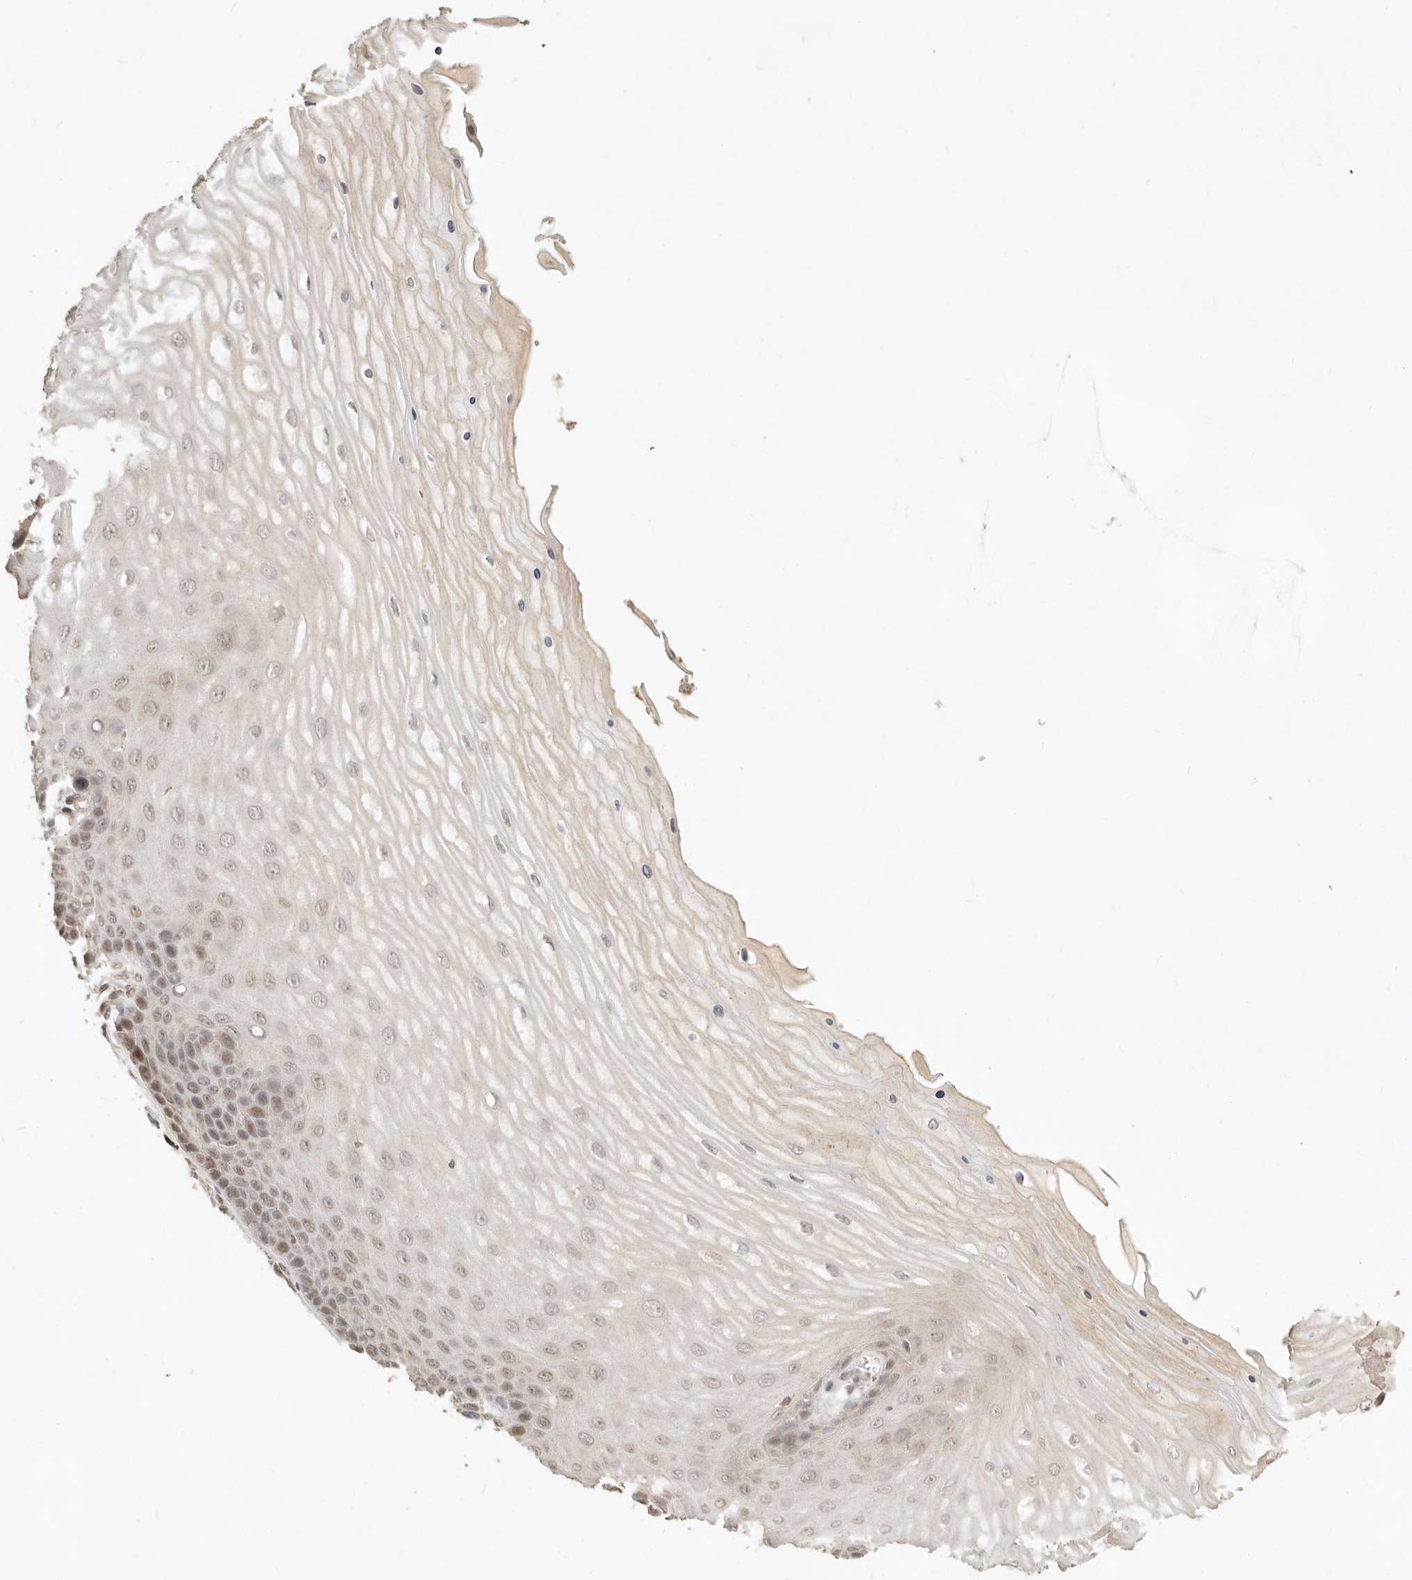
{"staining": {"intensity": "strong", "quantity": ">75%", "location": "cytoplasmic/membranous,nuclear"}, "tissue": "cervix", "cell_type": "Glandular cells", "image_type": "normal", "snomed": [{"axis": "morphology", "description": "Normal tissue, NOS"}, {"axis": "topography", "description": "Cervix"}], "caption": "Immunohistochemical staining of normal human cervix shows high levels of strong cytoplasmic/membranous,nuclear staining in about >75% of glandular cells.", "gene": "KIF2B", "patient": {"sex": "female", "age": 55}}